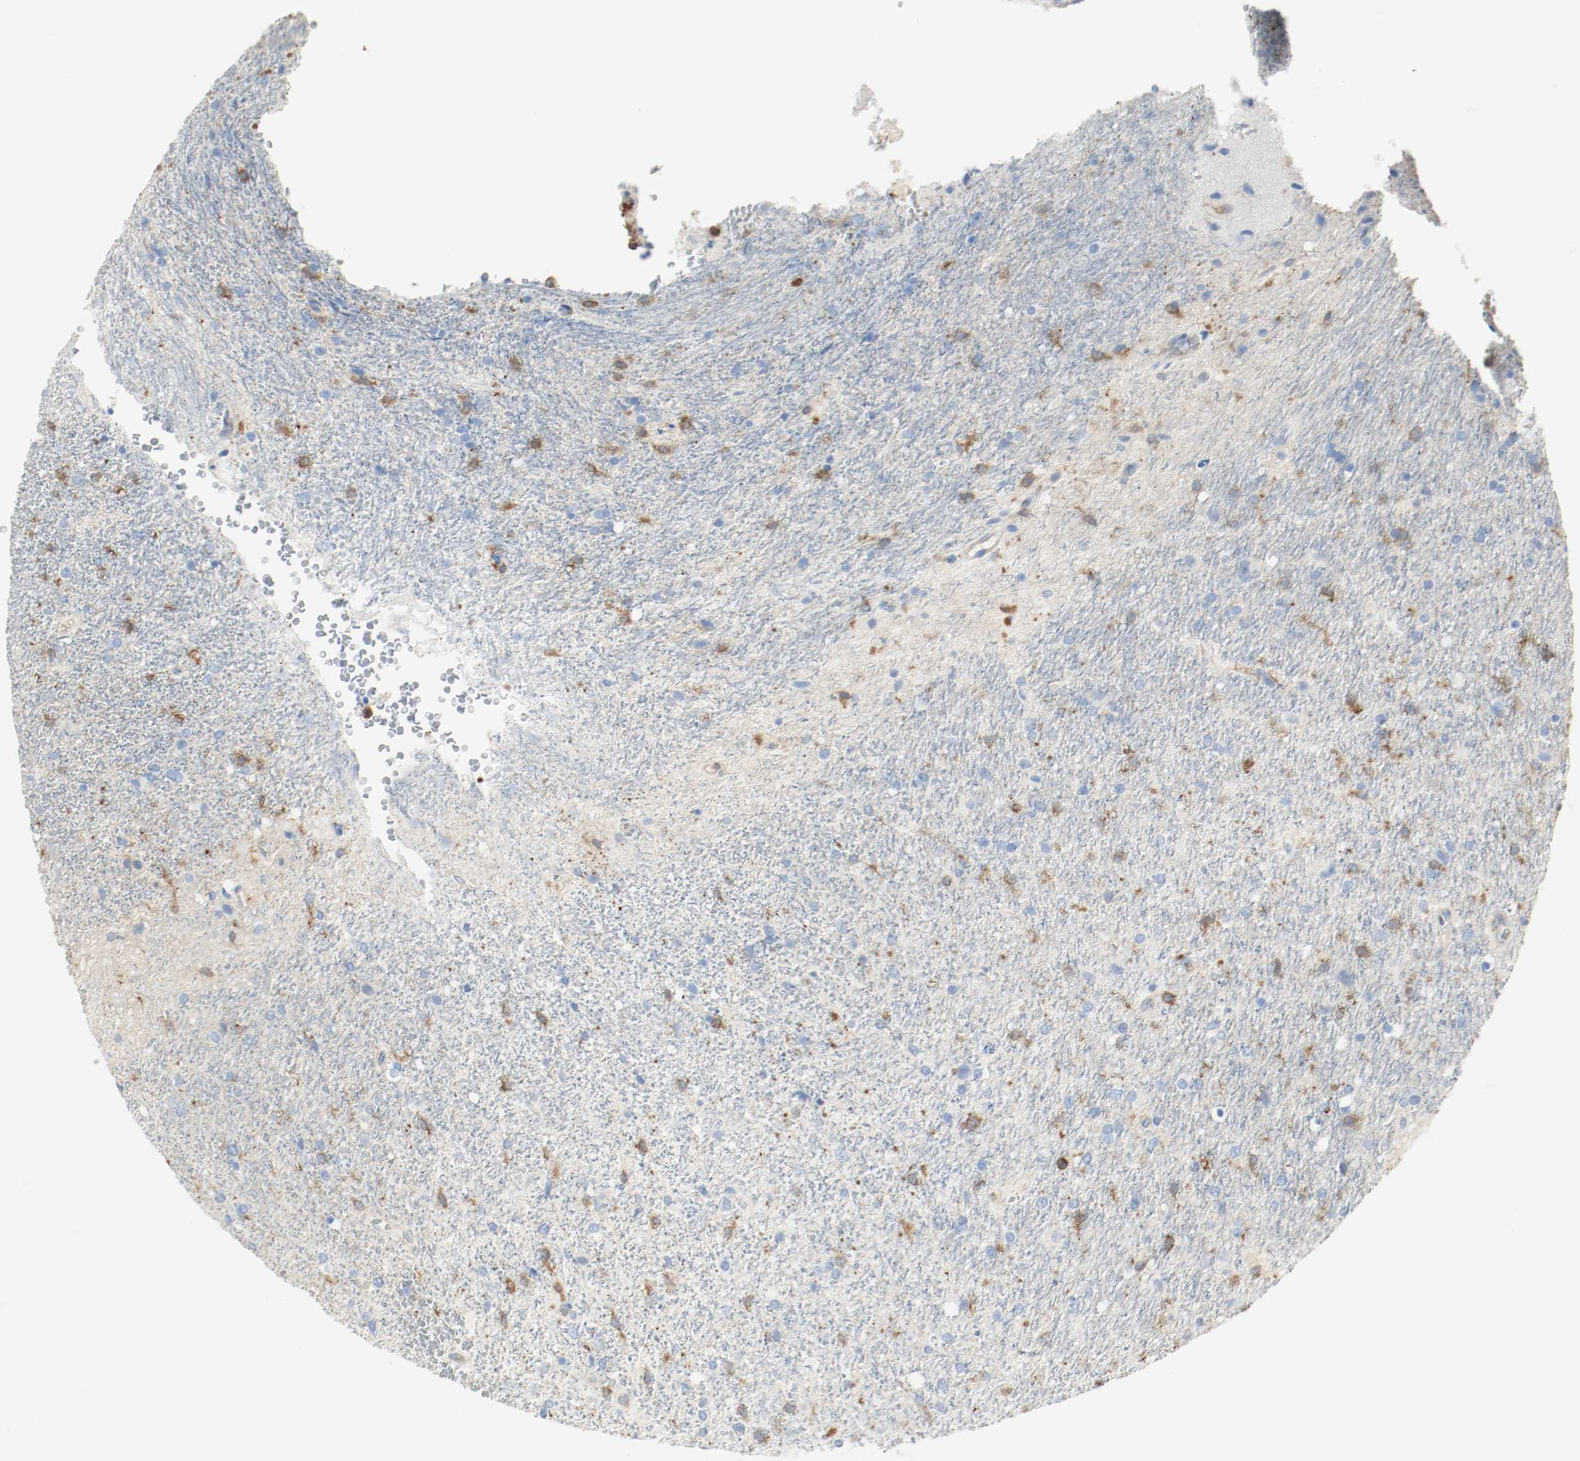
{"staining": {"intensity": "negative", "quantity": "none", "location": "none"}, "tissue": "glioma", "cell_type": "Tumor cells", "image_type": "cancer", "snomed": [{"axis": "morphology", "description": "Normal tissue, NOS"}, {"axis": "morphology", "description": "Glioma, malignant, High grade"}, {"axis": "topography", "description": "Cerebral cortex"}], "caption": "IHC histopathology image of glioma stained for a protein (brown), which shows no positivity in tumor cells.", "gene": "ARPC1B", "patient": {"sex": "male", "age": 56}}